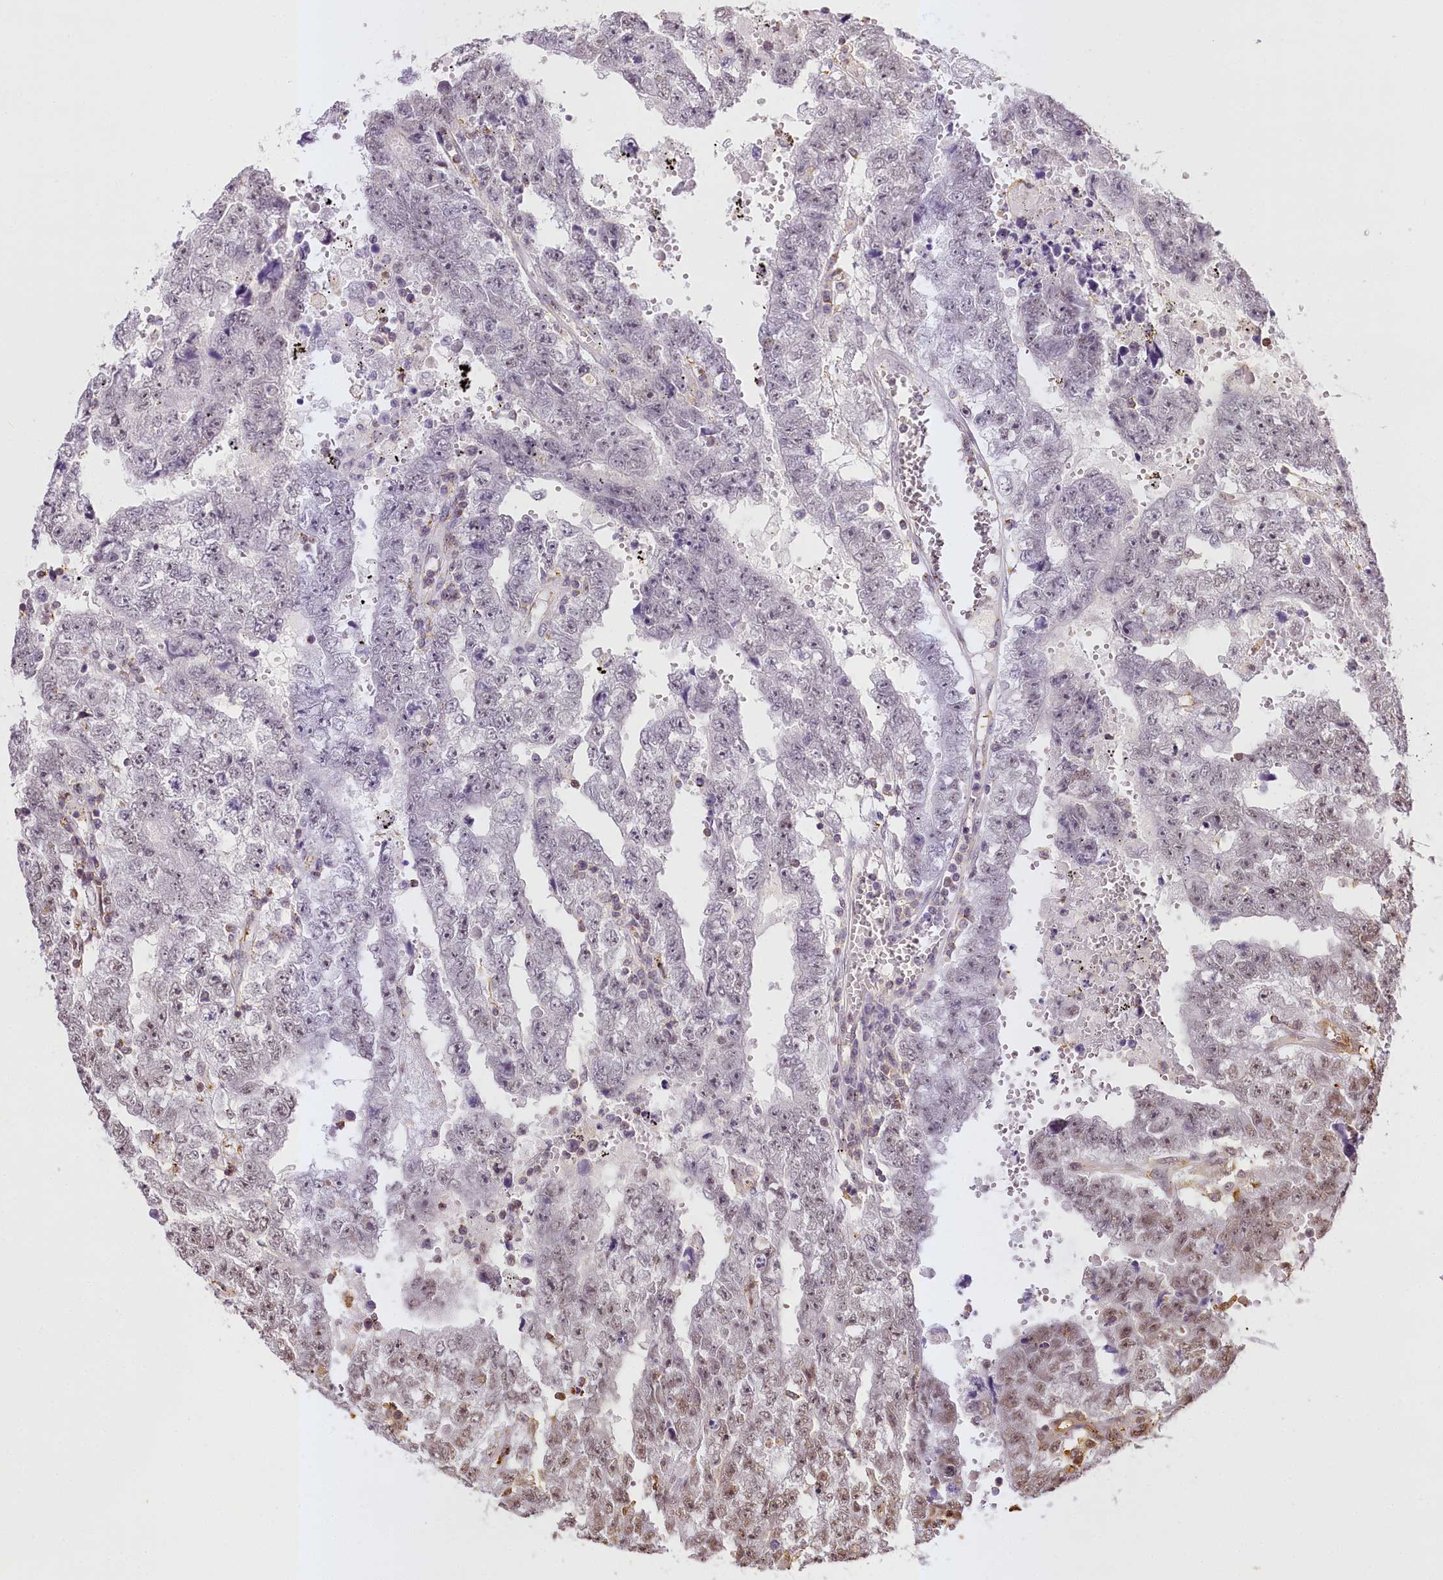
{"staining": {"intensity": "negative", "quantity": "none", "location": "none"}, "tissue": "testis cancer", "cell_type": "Tumor cells", "image_type": "cancer", "snomed": [{"axis": "morphology", "description": "Carcinoma, Embryonal, NOS"}, {"axis": "topography", "description": "Testis"}], "caption": "Micrograph shows no significant protein positivity in tumor cells of embryonal carcinoma (testis). Nuclei are stained in blue.", "gene": "PPP4C", "patient": {"sex": "male", "age": 25}}